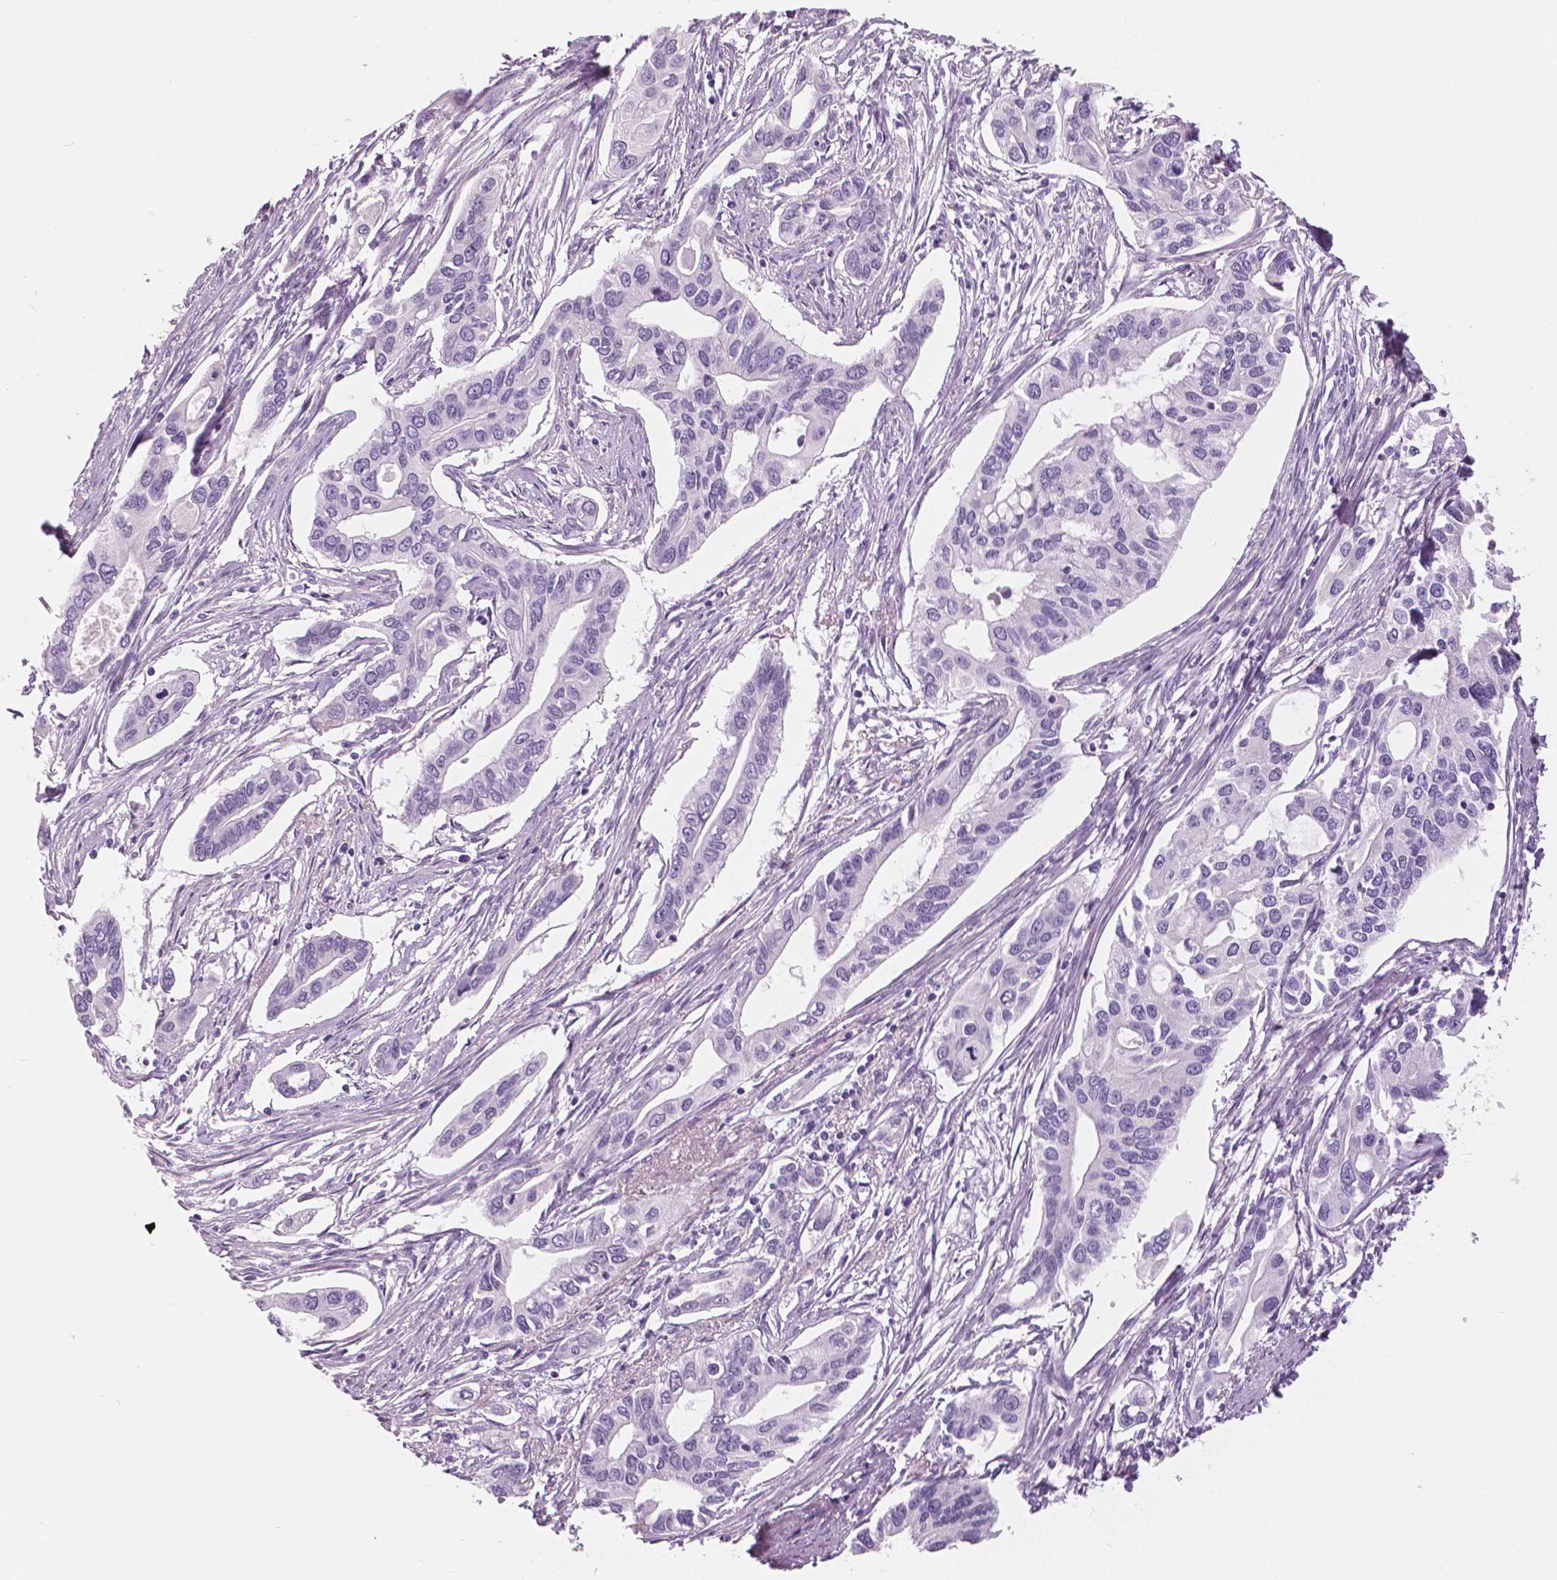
{"staining": {"intensity": "negative", "quantity": "none", "location": "none"}, "tissue": "pancreatic cancer", "cell_type": "Tumor cells", "image_type": "cancer", "snomed": [{"axis": "morphology", "description": "Adenocarcinoma, NOS"}, {"axis": "topography", "description": "Pancreas"}], "caption": "Tumor cells show no significant protein staining in pancreatic adenocarcinoma.", "gene": "SLC24A1", "patient": {"sex": "male", "age": 60}}